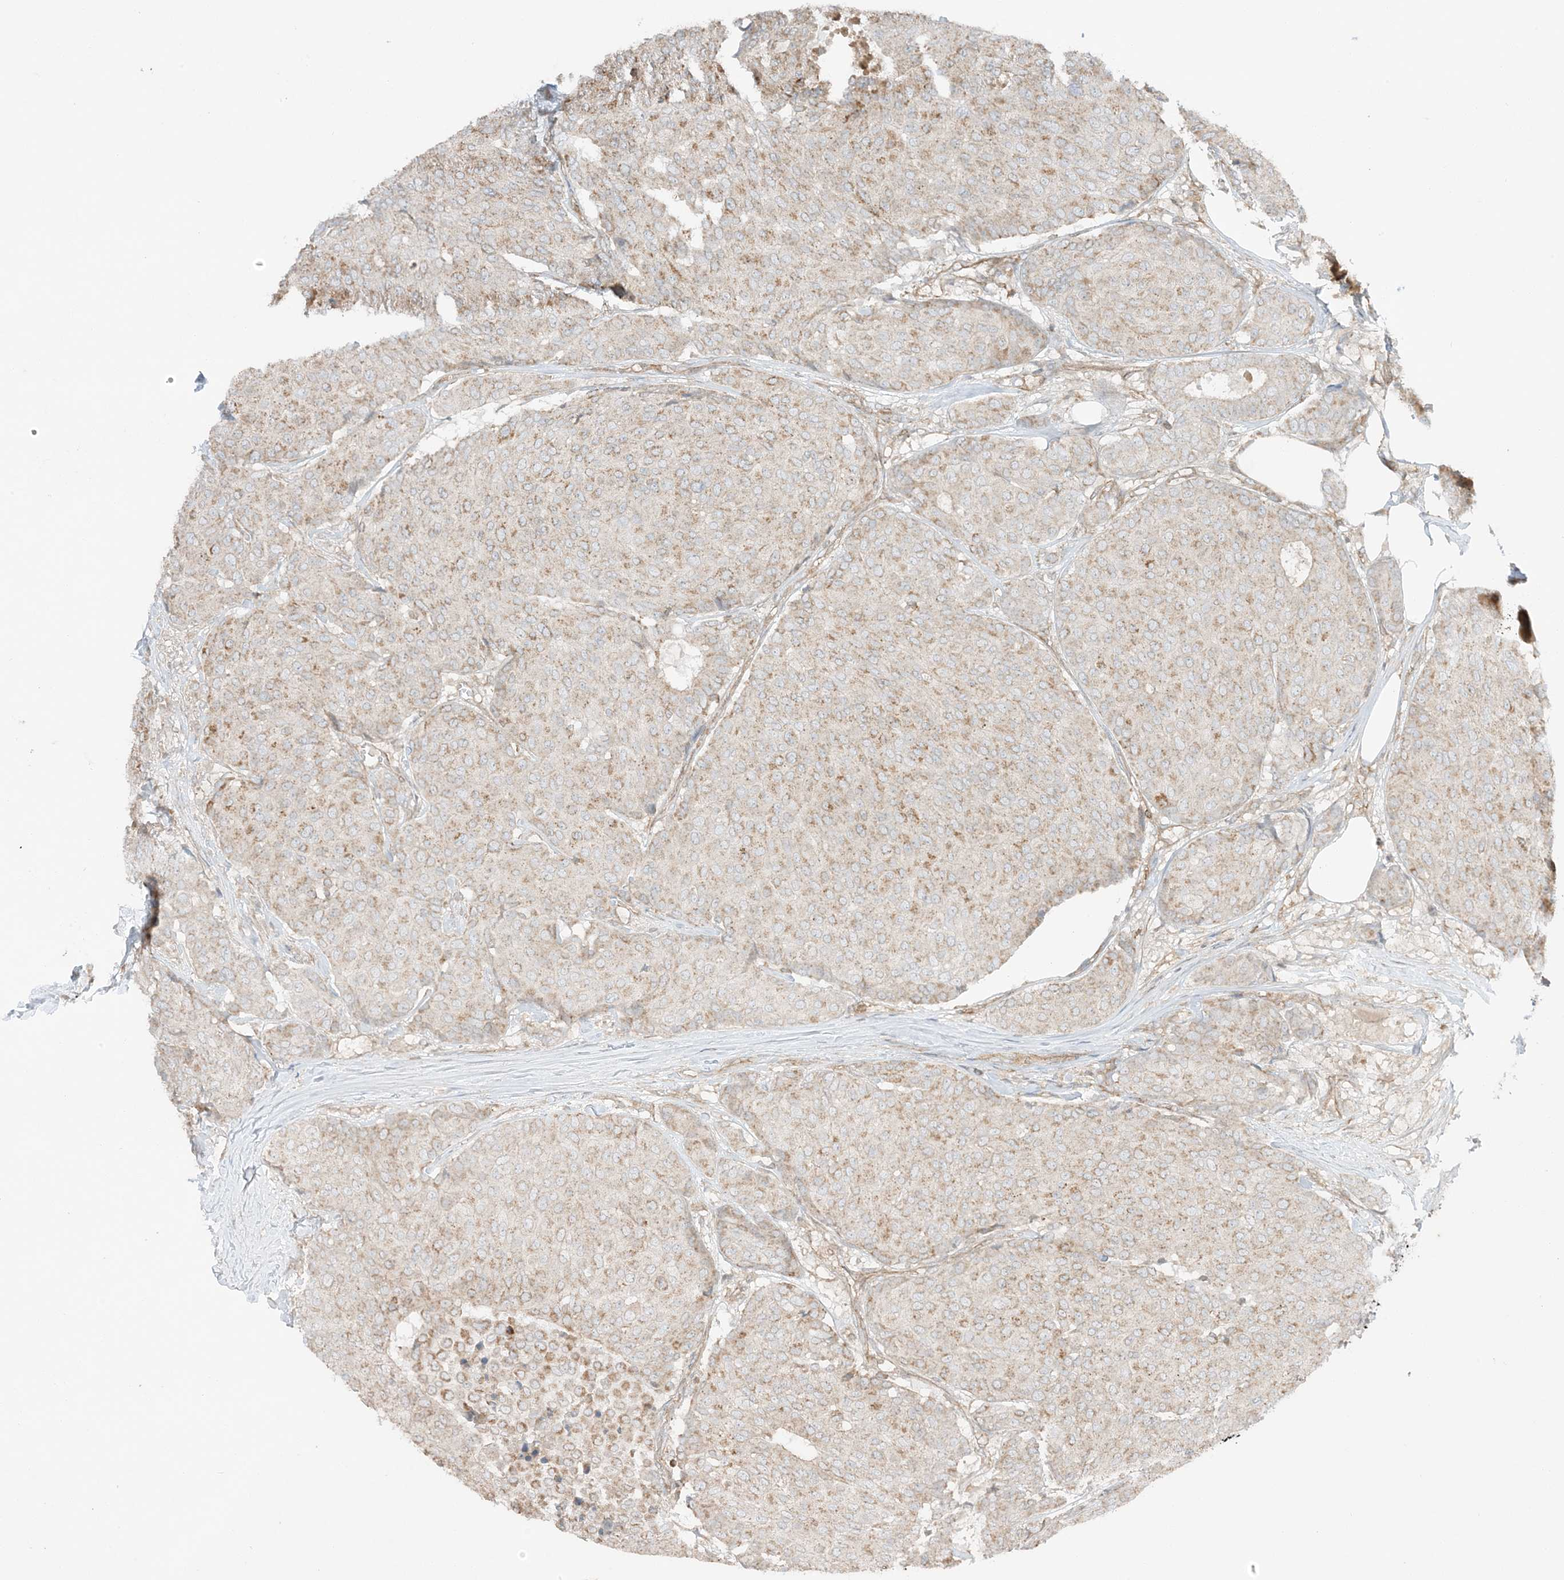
{"staining": {"intensity": "weak", "quantity": ">75%", "location": "cytoplasmic/membranous"}, "tissue": "breast cancer", "cell_type": "Tumor cells", "image_type": "cancer", "snomed": [{"axis": "morphology", "description": "Duct carcinoma"}, {"axis": "topography", "description": "Breast"}], "caption": "Weak cytoplasmic/membranous staining for a protein is appreciated in about >75% of tumor cells of breast infiltrating ductal carcinoma using immunohistochemistry.", "gene": "SLC25A12", "patient": {"sex": "female", "age": 75}}